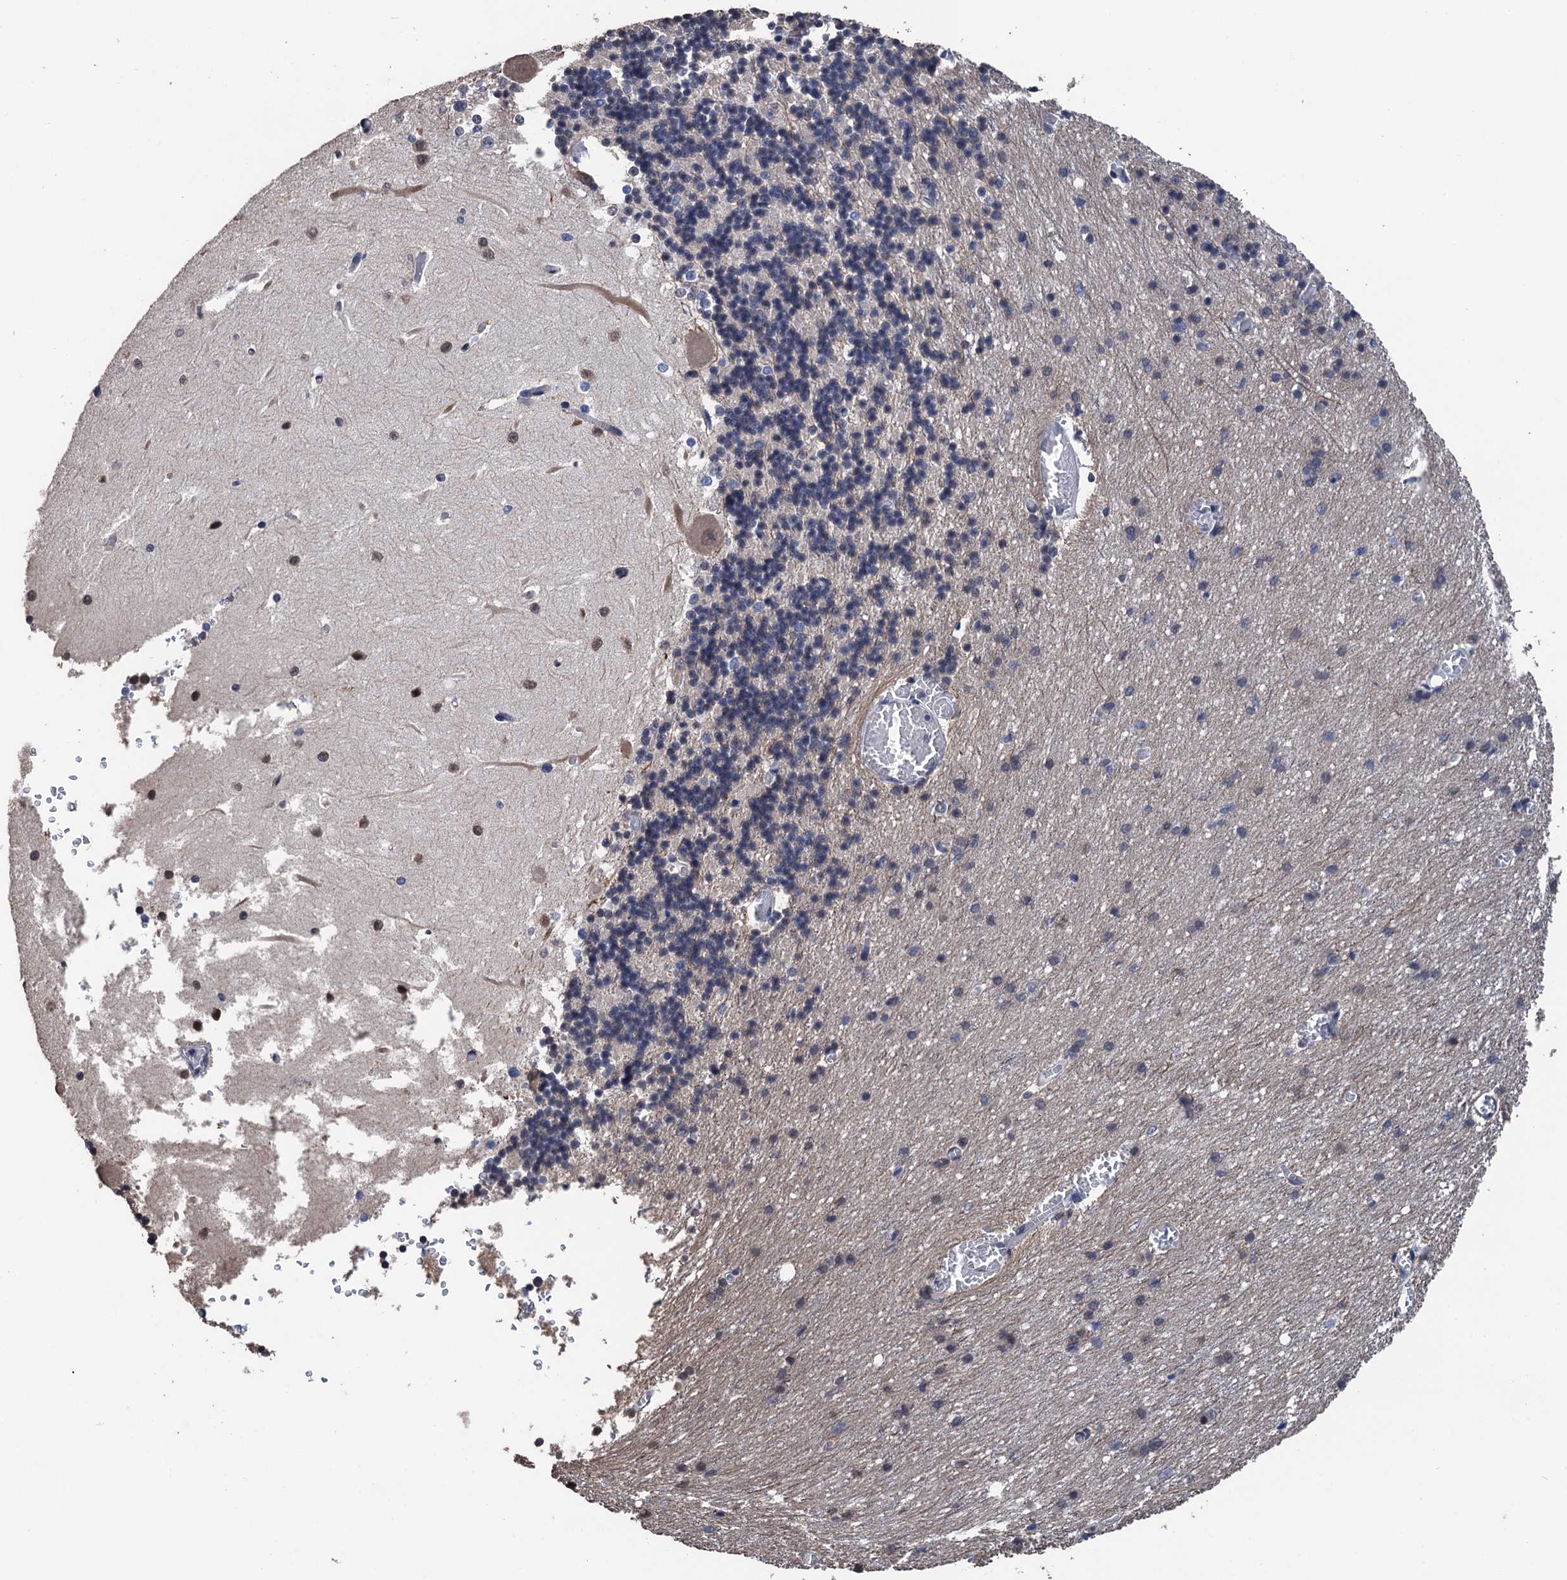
{"staining": {"intensity": "negative", "quantity": "none", "location": "none"}, "tissue": "cerebellum", "cell_type": "Cells in granular layer", "image_type": "normal", "snomed": [{"axis": "morphology", "description": "Normal tissue, NOS"}, {"axis": "topography", "description": "Cerebellum"}], "caption": "This photomicrograph is of benign cerebellum stained with IHC to label a protein in brown with the nuclei are counter-stained blue. There is no expression in cells in granular layer.", "gene": "ART5", "patient": {"sex": "male", "age": 37}}